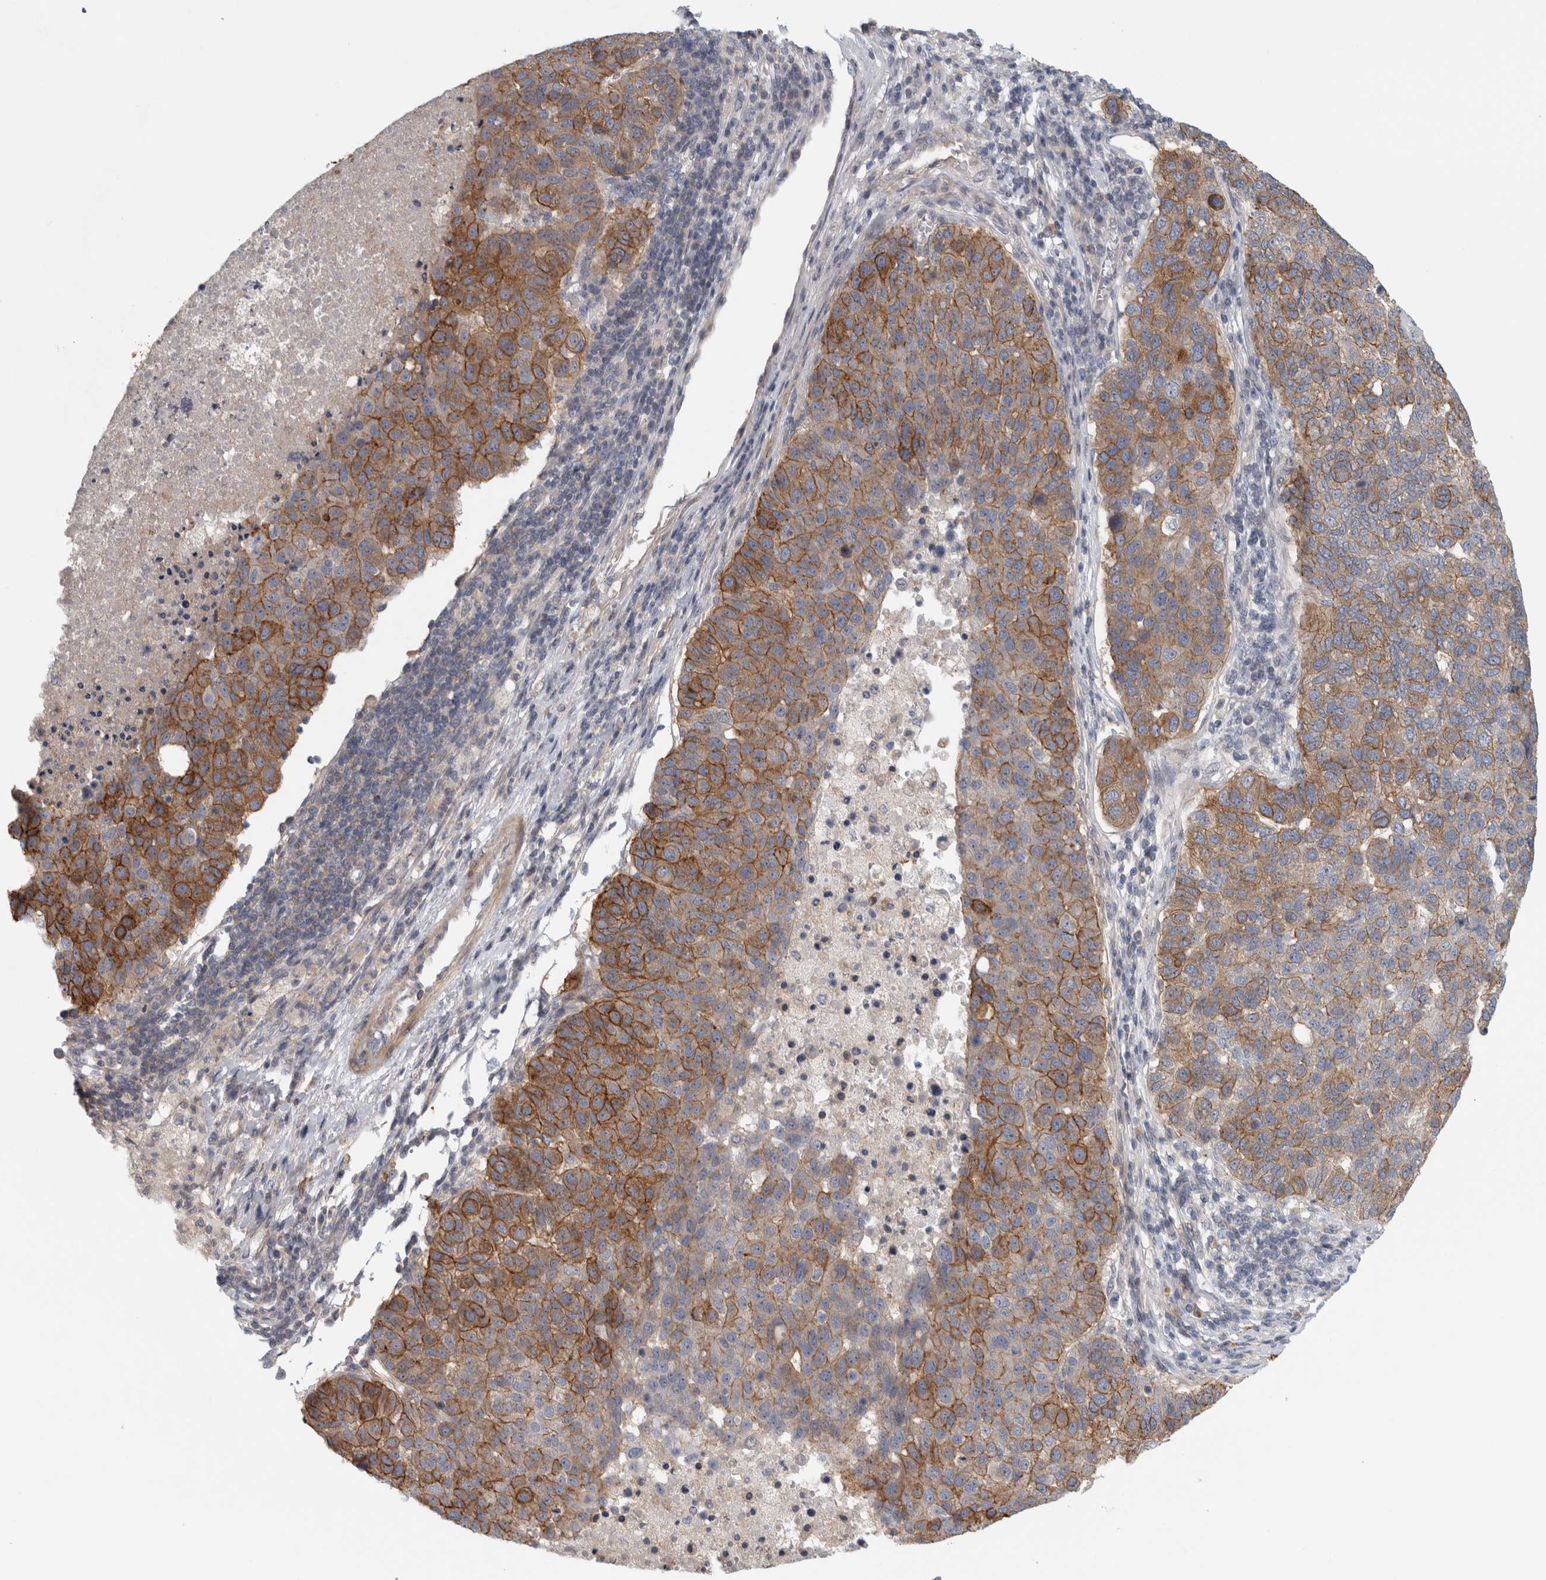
{"staining": {"intensity": "moderate", "quantity": ">75%", "location": "cytoplasmic/membranous"}, "tissue": "pancreatic cancer", "cell_type": "Tumor cells", "image_type": "cancer", "snomed": [{"axis": "morphology", "description": "Adenocarcinoma, NOS"}, {"axis": "topography", "description": "Pancreas"}], "caption": "Adenocarcinoma (pancreatic) stained with a brown dye shows moderate cytoplasmic/membranous positive staining in about >75% of tumor cells.", "gene": "ZNF804B", "patient": {"sex": "female", "age": 61}}